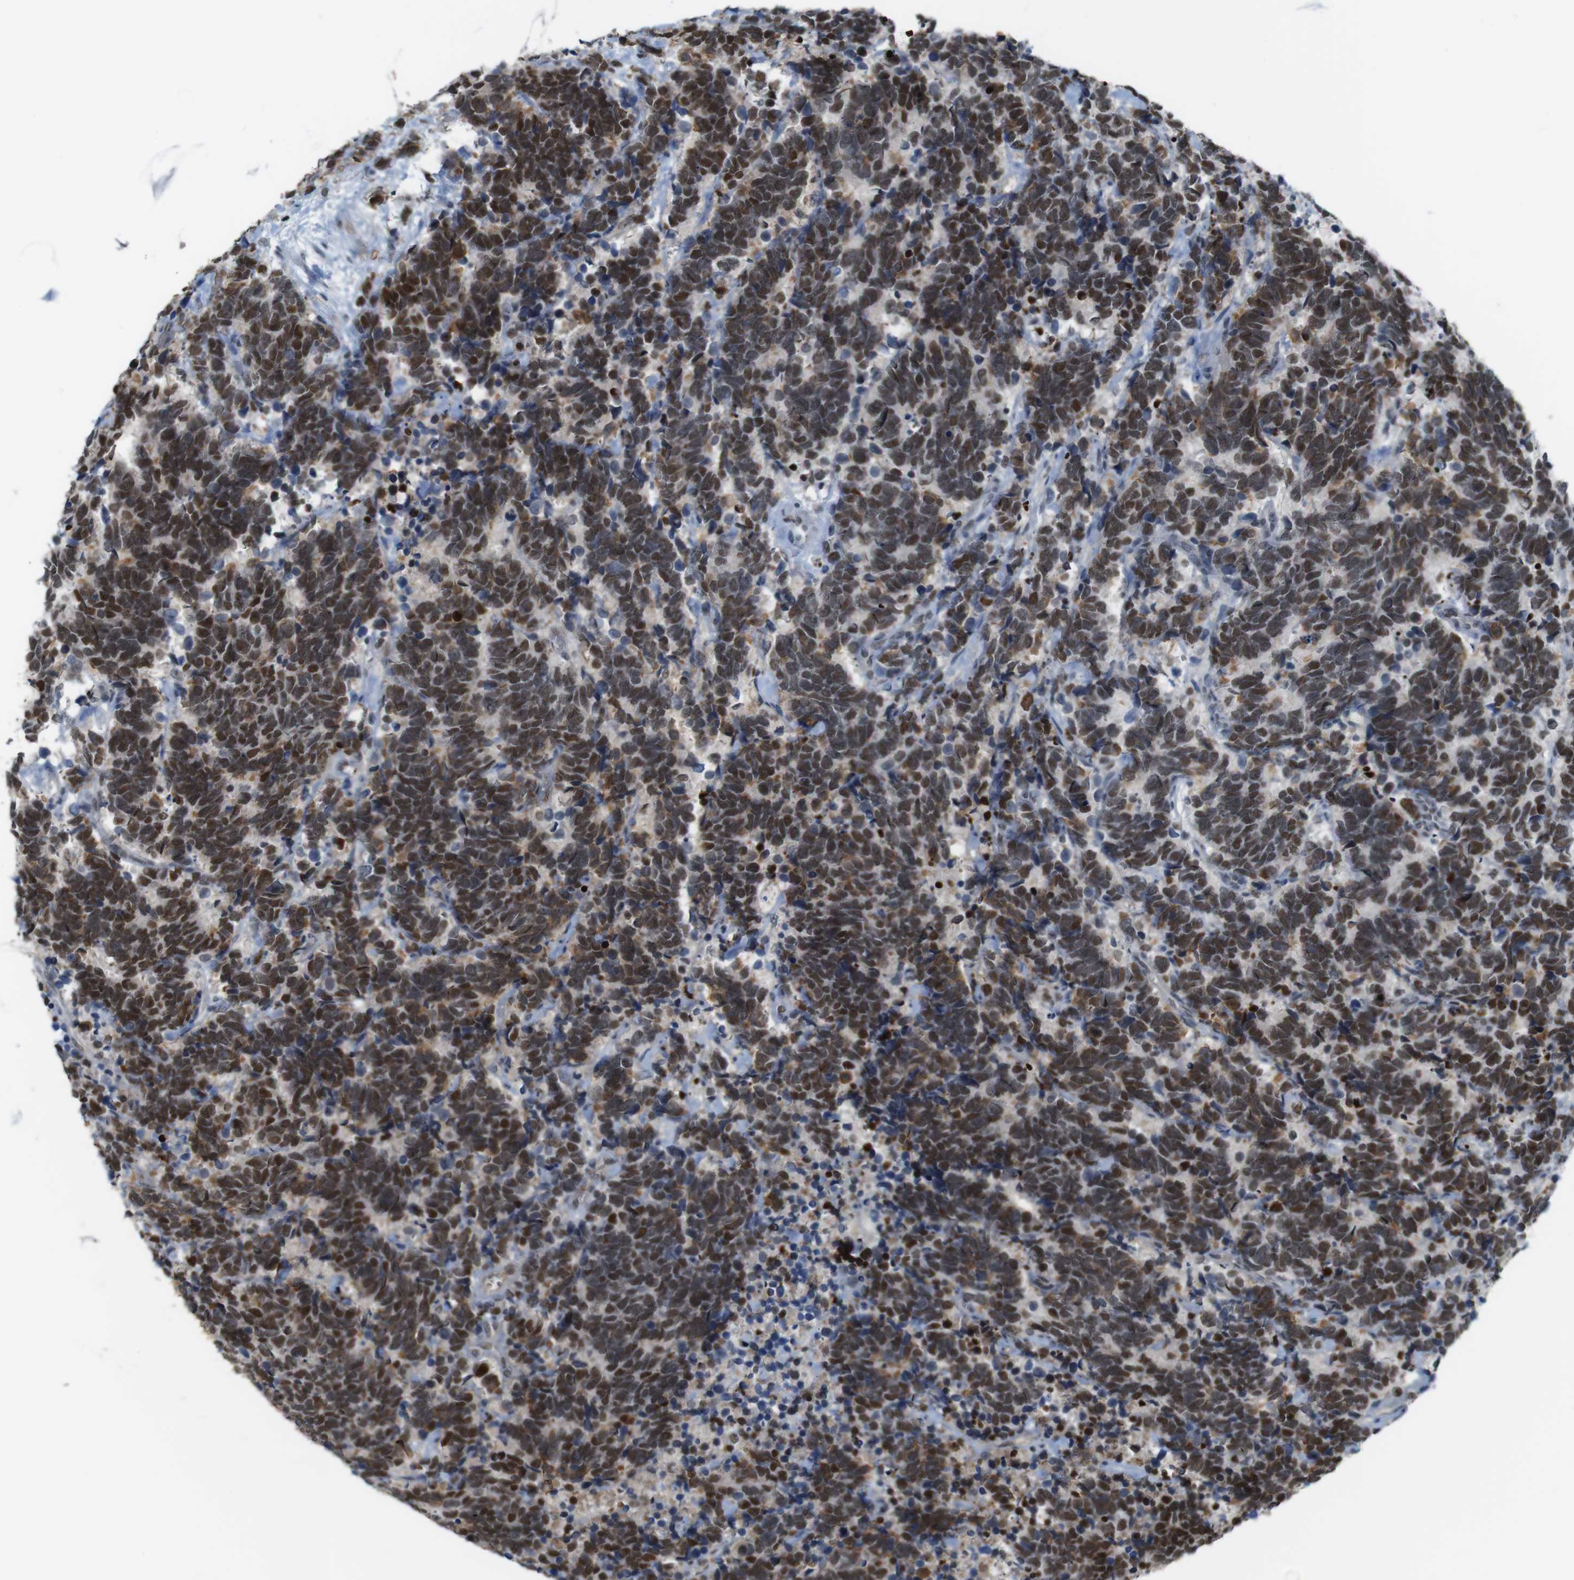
{"staining": {"intensity": "strong", "quantity": ">75%", "location": "nuclear"}, "tissue": "carcinoid", "cell_type": "Tumor cells", "image_type": "cancer", "snomed": [{"axis": "morphology", "description": "Carcinoma, NOS"}, {"axis": "morphology", "description": "Carcinoid, malignant, NOS"}, {"axis": "topography", "description": "Urinary bladder"}], "caption": "DAB immunohistochemical staining of human carcinoma shows strong nuclear protein expression in about >75% of tumor cells.", "gene": "SUB1", "patient": {"sex": "male", "age": 57}}